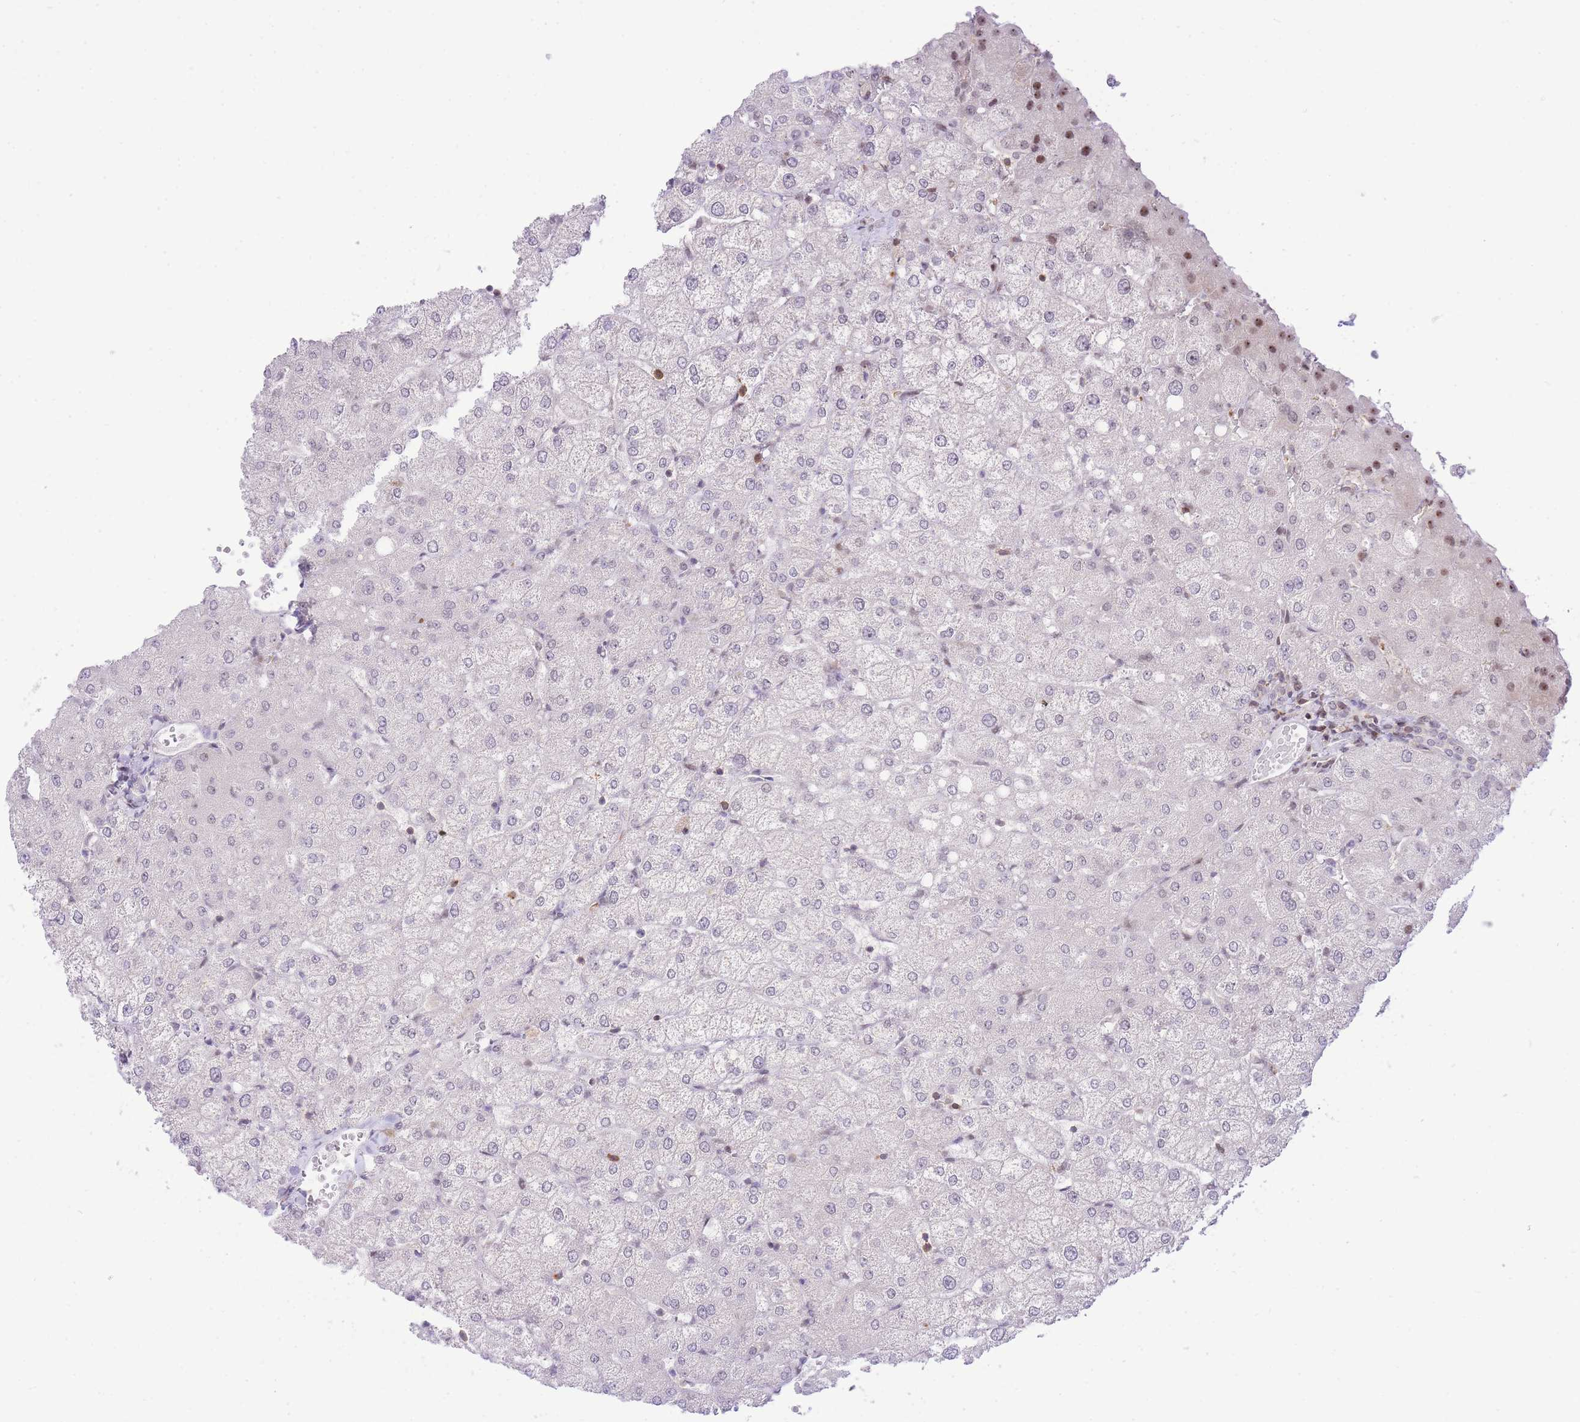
{"staining": {"intensity": "negative", "quantity": "none", "location": "none"}, "tissue": "liver", "cell_type": "Cholangiocytes", "image_type": "normal", "snomed": [{"axis": "morphology", "description": "Normal tissue, NOS"}, {"axis": "topography", "description": "Liver"}], "caption": "Immunohistochemical staining of benign human liver reveals no significant positivity in cholangiocytes. Brightfield microscopy of immunohistochemistry stained with DAB (3,3'-diaminobenzidine) (brown) and hematoxylin (blue), captured at high magnification.", "gene": "STK39", "patient": {"sex": "female", "age": 54}}